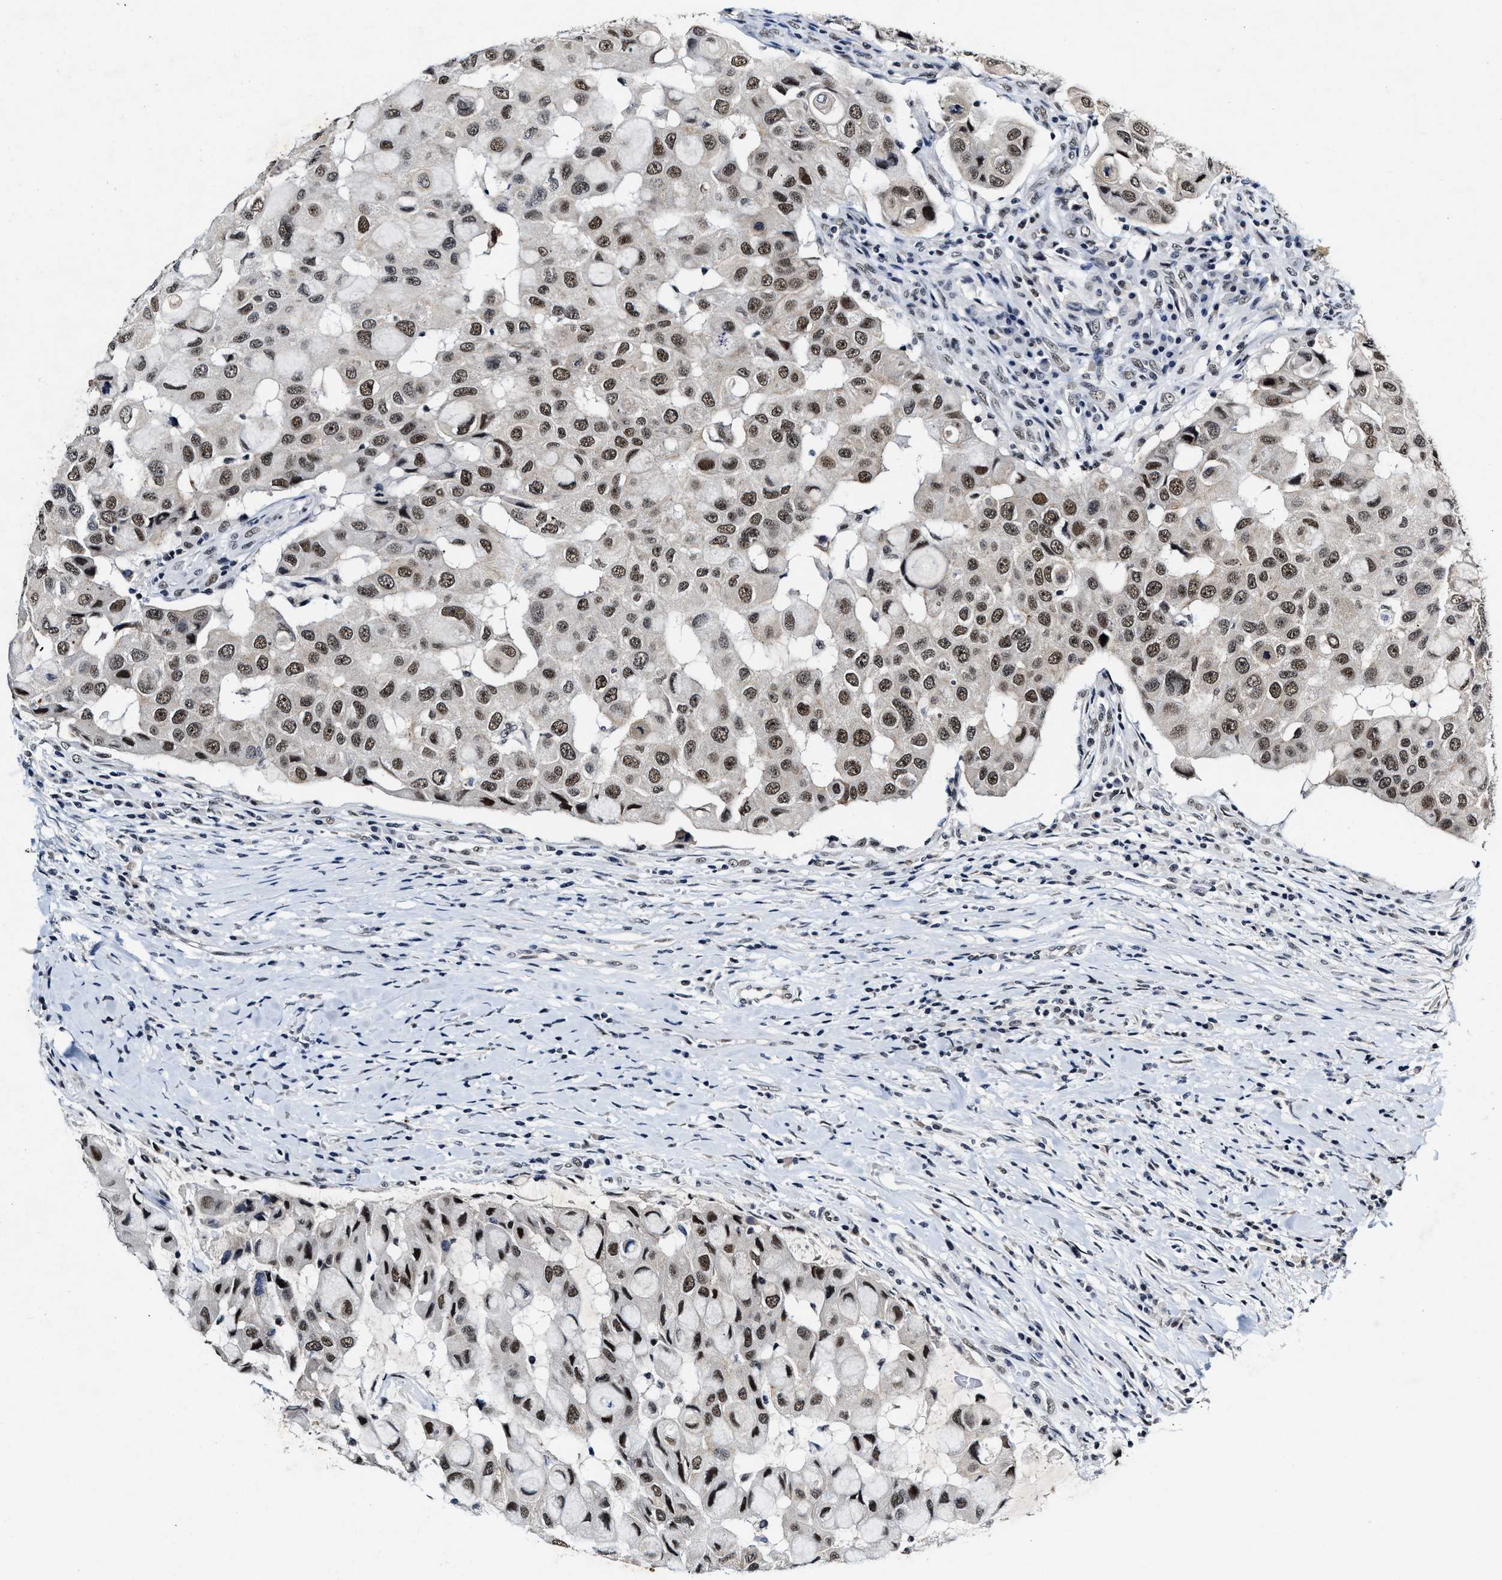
{"staining": {"intensity": "moderate", "quantity": ">75%", "location": "nuclear"}, "tissue": "breast cancer", "cell_type": "Tumor cells", "image_type": "cancer", "snomed": [{"axis": "morphology", "description": "Duct carcinoma"}, {"axis": "topography", "description": "Breast"}], "caption": "Immunohistochemistry (IHC) (DAB (3,3'-diaminobenzidine)) staining of breast cancer (intraductal carcinoma) demonstrates moderate nuclear protein positivity in about >75% of tumor cells.", "gene": "INIP", "patient": {"sex": "female", "age": 27}}